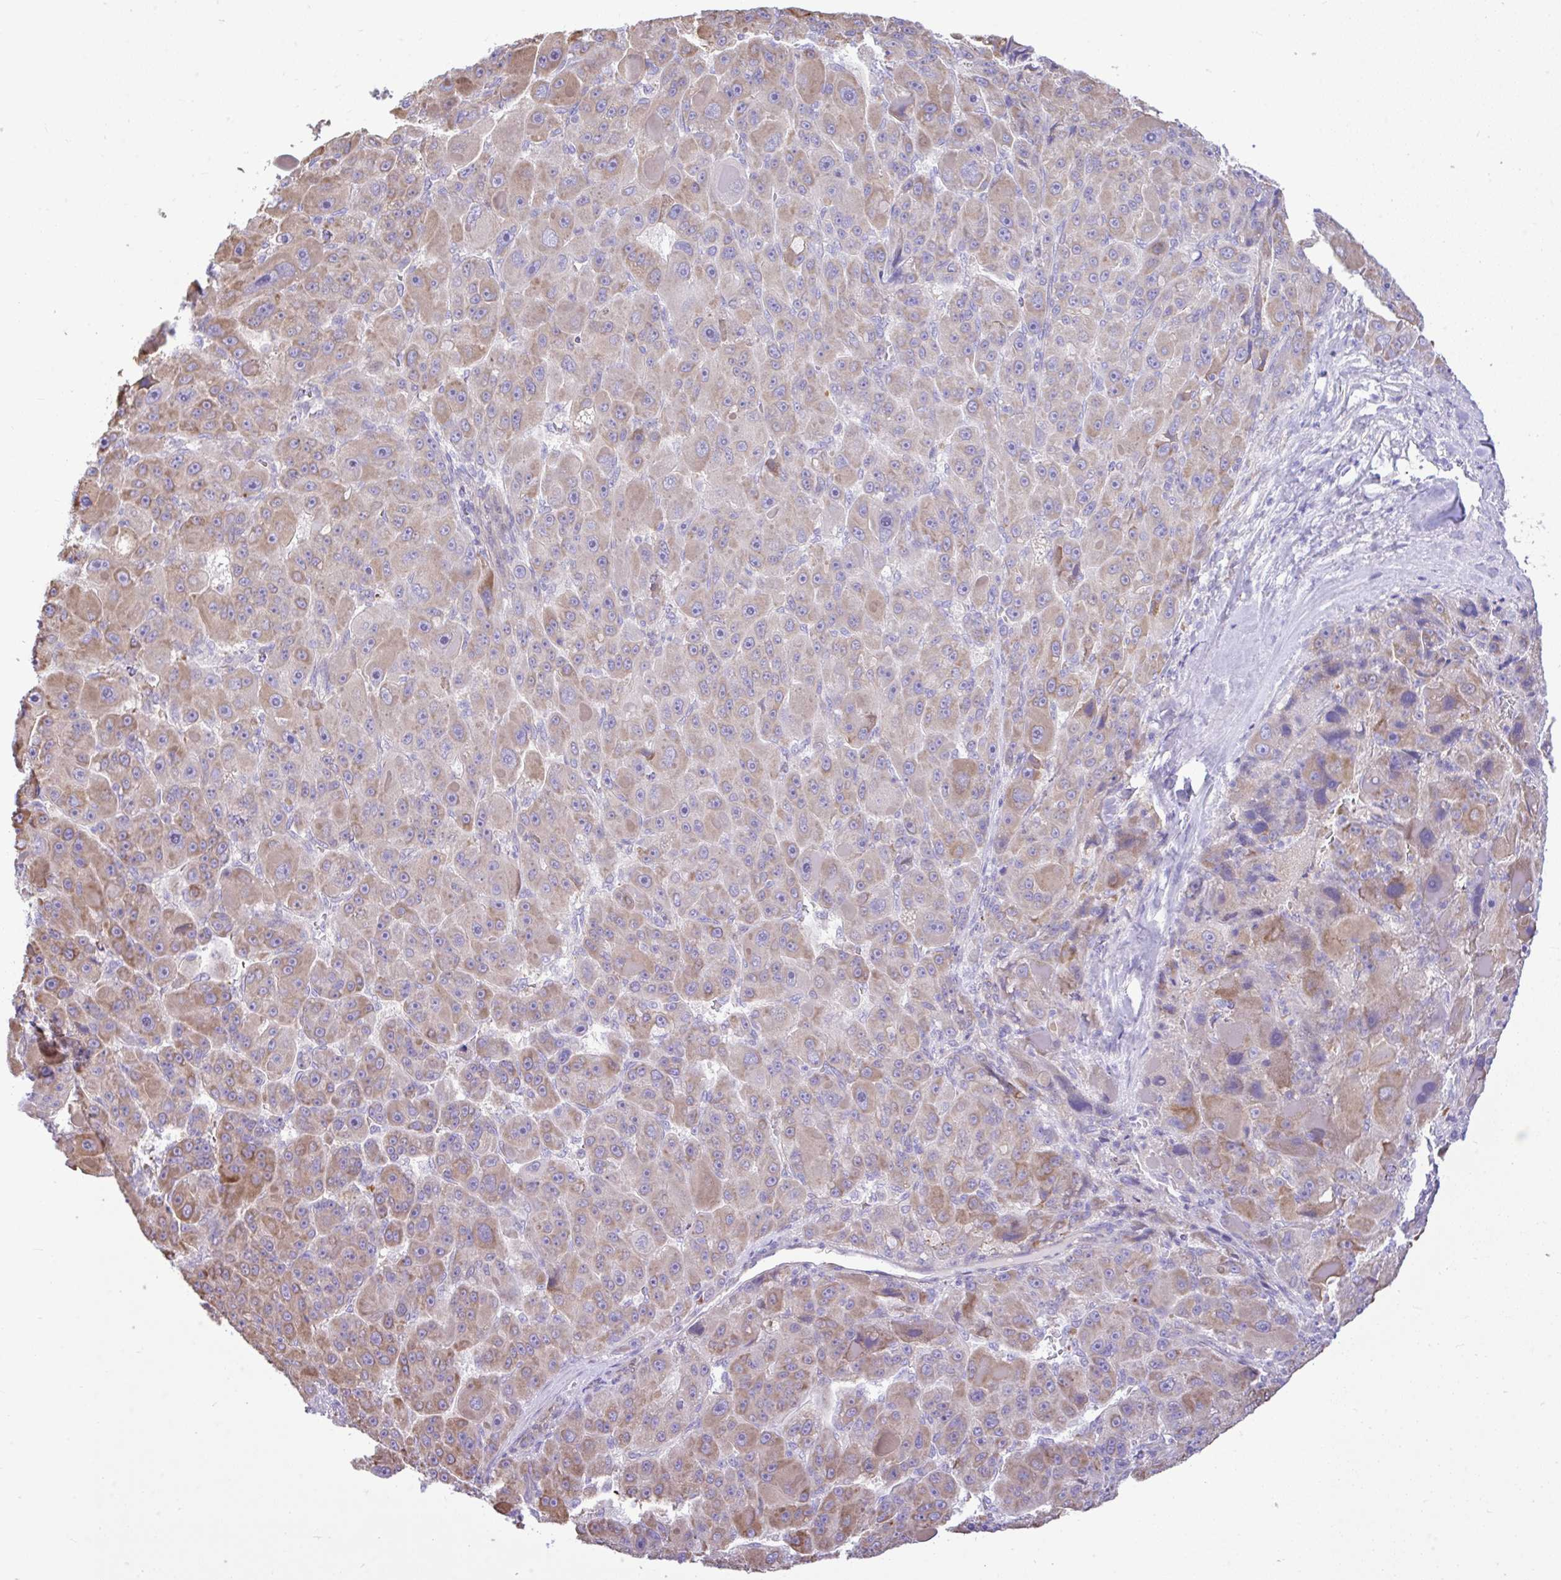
{"staining": {"intensity": "moderate", "quantity": "25%-75%", "location": "cytoplasmic/membranous"}, "tissue": "liver cancer", "cell_type": "Tumor cells", "image_type": "cancer", "snomed": [{"axis": "morphology", "description": "Carcinoma, Hepatocellular, NOS"}, {"axis": "topography", "description": "Liver"}], "caption": "A photomicrograph of liver cancer (hepatocellular carcinoma) stained for a protein demonstrates moderate cytoplasmic/membranous brown staining in tumor cells.", "gene": "EEF1A2", "patient": {"sex": "male", "age": 76}}